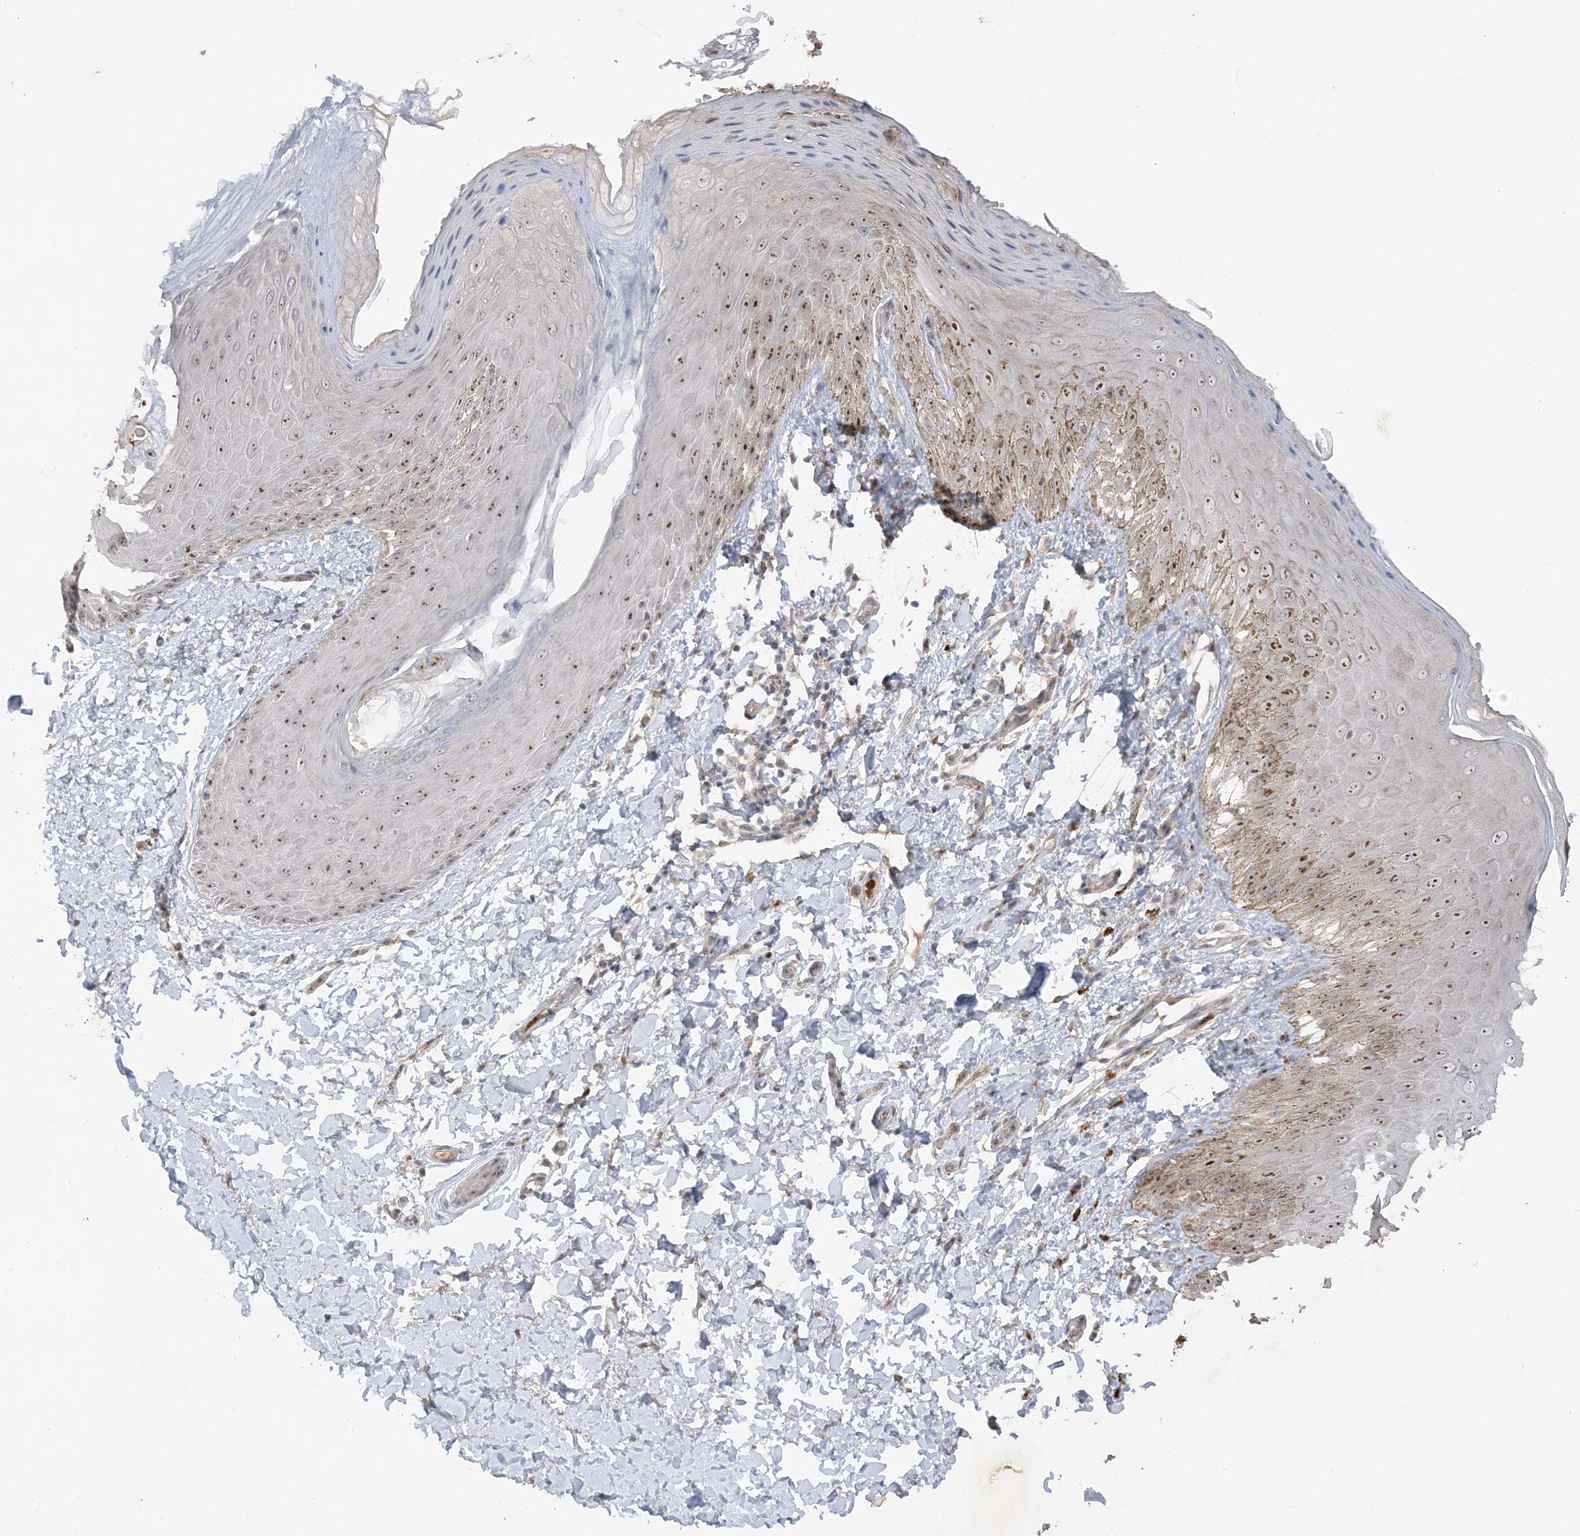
{"staining": {"intensity": "moderate", "quantity": "25%-75%", "location": "cytoplasmic/membranous,nuclear"}, "tissue": "skin", "cell_type": "Epidermal cells", "image_type": "normal", "snomed": [{"axis": "morphology", "description": "Normal tissue, NOS"}, {"axis": "topography", "description": "Anal"}], "caption": "This is an image of IHC staining of benign skin, which shows moderate positivity in the cytoplasmic/membranous,nuclear of epidermal cells.", "gene": "DDX18", "patient": {"sex": "male", "age": 44}}